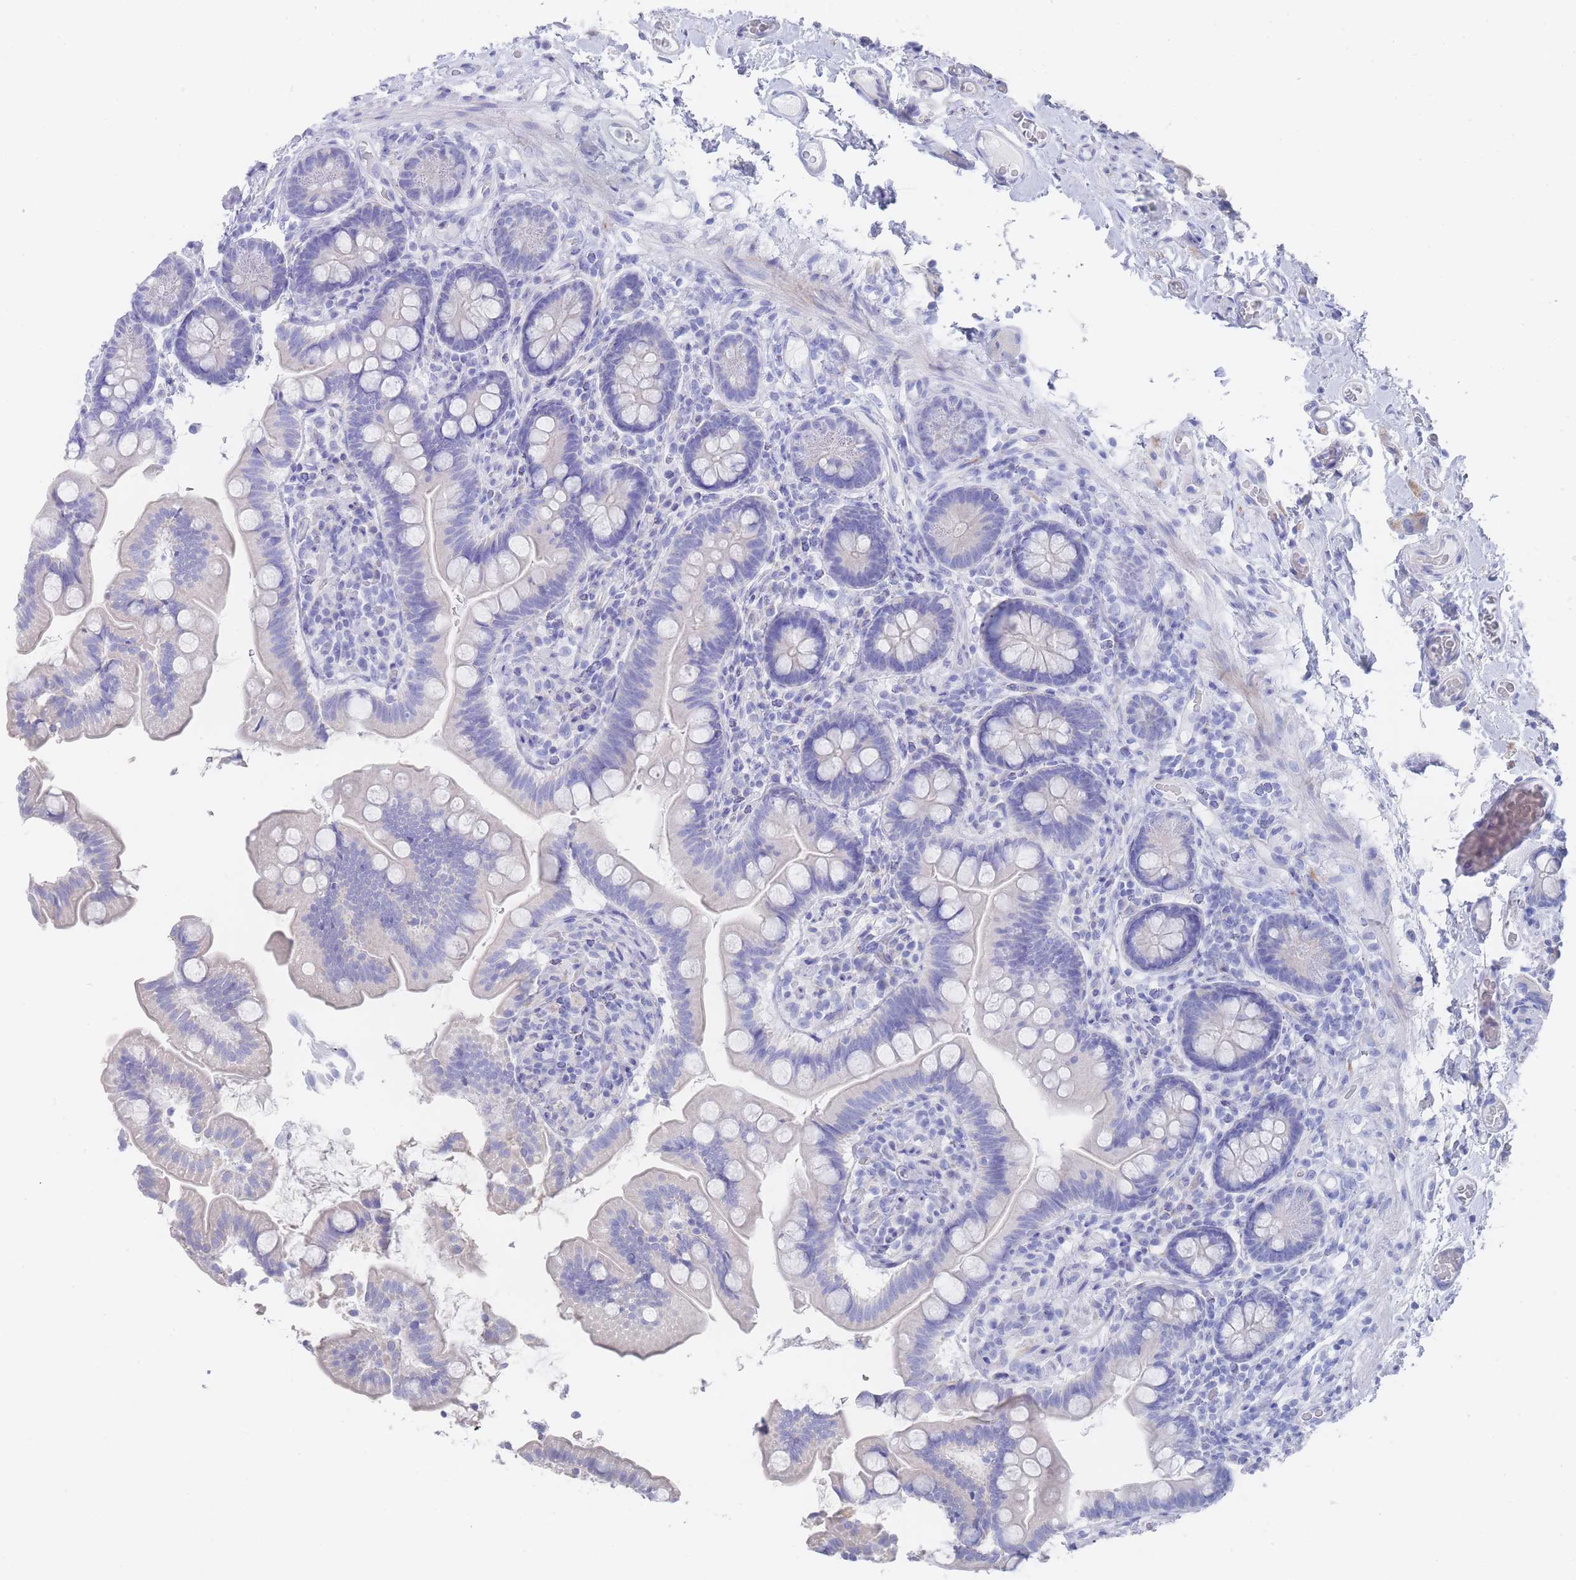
{"staining": {"intensity": "negative", "quantity": "none", "location": "none"}, "tissue": "small intestine", "cell_type": "Glandular cells", "image_type": "normal", "snomed": [{"axis": "morphology", "description": "Normal tissue, NOS"}, {"axis": "topography", "description": "Small intestine"}], "caption": "Small intestine was stained to show a protein in brown. There is no significant staining in glandular cells. Brightfield microscopy of IHC stained with DAB (3,3'-diaminobenzidine) (brown) and hematoxylin (blue), captured at high magnification.", "gene": "LRRC37A2", "patient": {"sex": "female", "age": 64}}